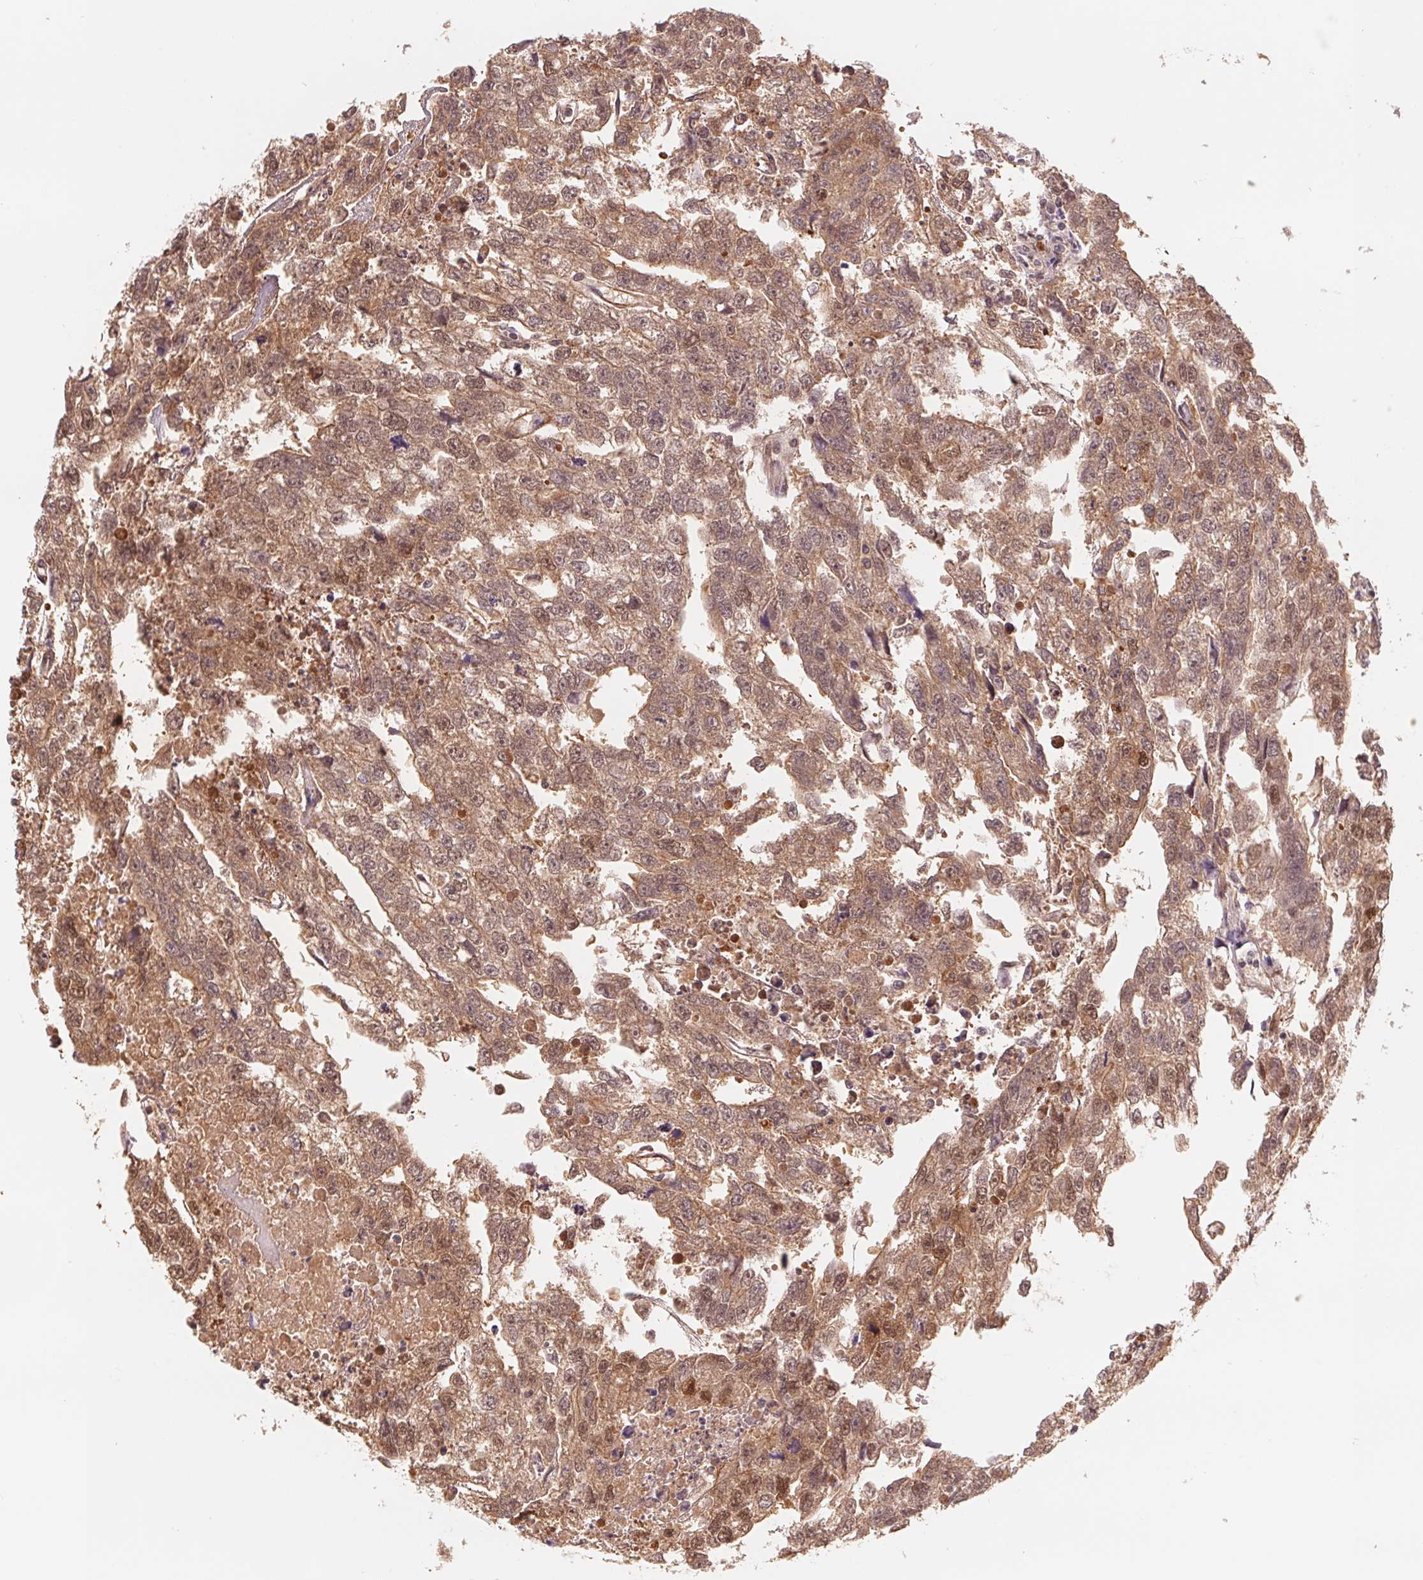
{"staining": {"intensity": "moderate", "quantity": ">75%", "location": "cytoplasmic/membranous,nuclear"}, "tissue": "testis cancer", "cell_type": "Tumor cells", "image_type": "cancer", "snomed": [{"axis": "morphology", "description": "Carcinoma, Embryonal, NOS"}, {"axis": "morphology", "description": "Teratoma, malignant, NOS"}, {"axis": "topography", "description": "Testis"}], "caption": "Malignant teratoma (testis) was stained to show a protein in brown. There is medium levels of moderate cytoplasmic/membranous and nuclear positivity in about >75% of tumor cells.", "gene": "BCAT1", "patient": {"sex": "male", "age": 44}}